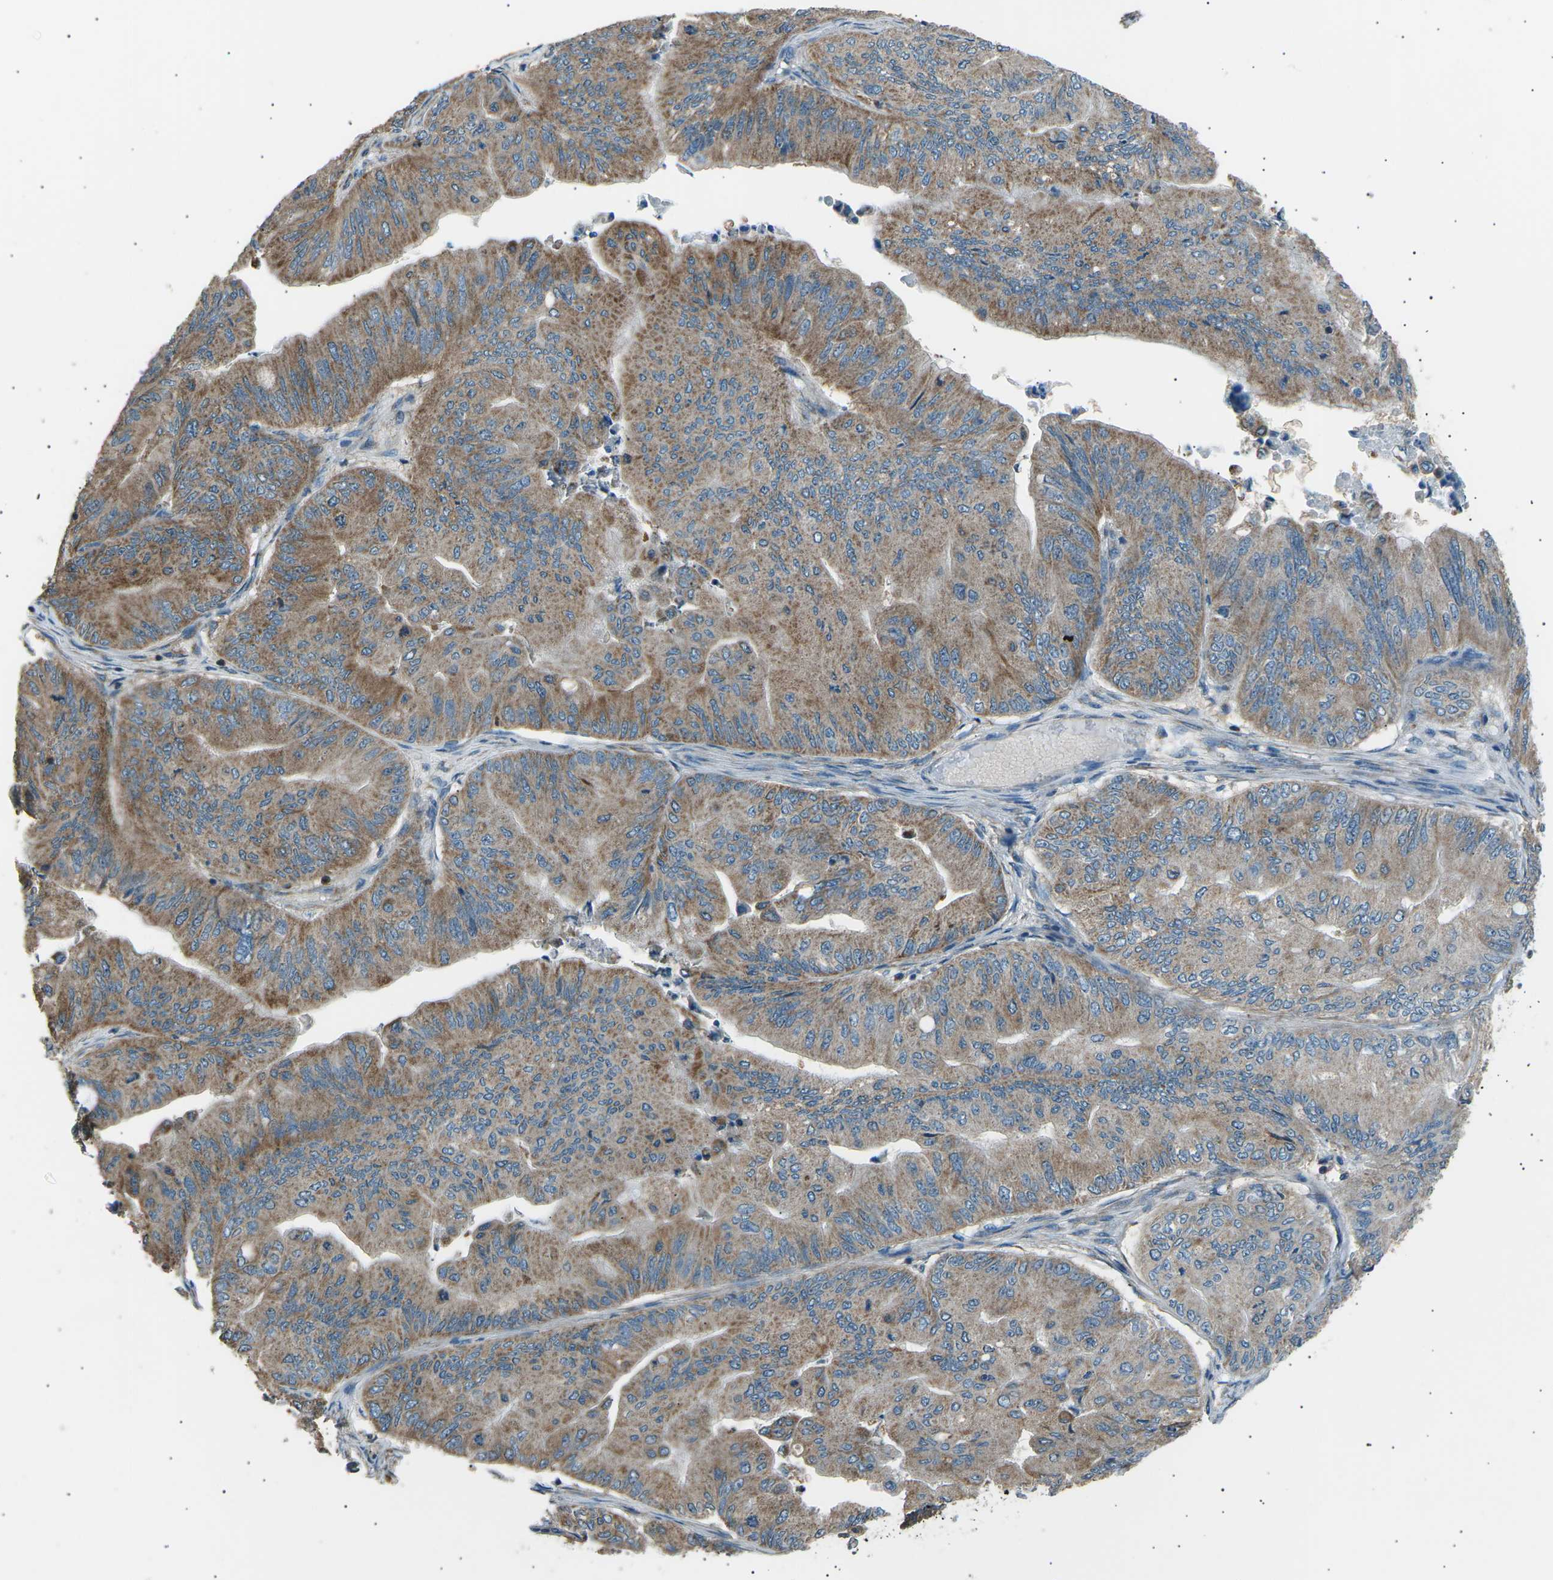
{"staining": {"intensity": "moderate", "quantity": ">75%", "location": "cytoplasmic/membranous"}, "tissue": "ovarian cancer", "cell_type": "Tumor cells", "image_type": "cancer", "snomed": [{"axis": "morphology", "description": "Cystadenocarcinoma, mucinous, NOS"}, {"axis": "topography", "description": "Ovary"}], "caption": "Immunohistochemistry (IHC) (DAB (3,3'-diaminobenzidine)) staining of mucinous cystadenocarcinoma (ovarian) reveals moderate cytoplasmic/membranous protein staining in approximately >75% of tumor cells.", "gene": "SLK", "patient": {"sex": "female", "age": 61}}